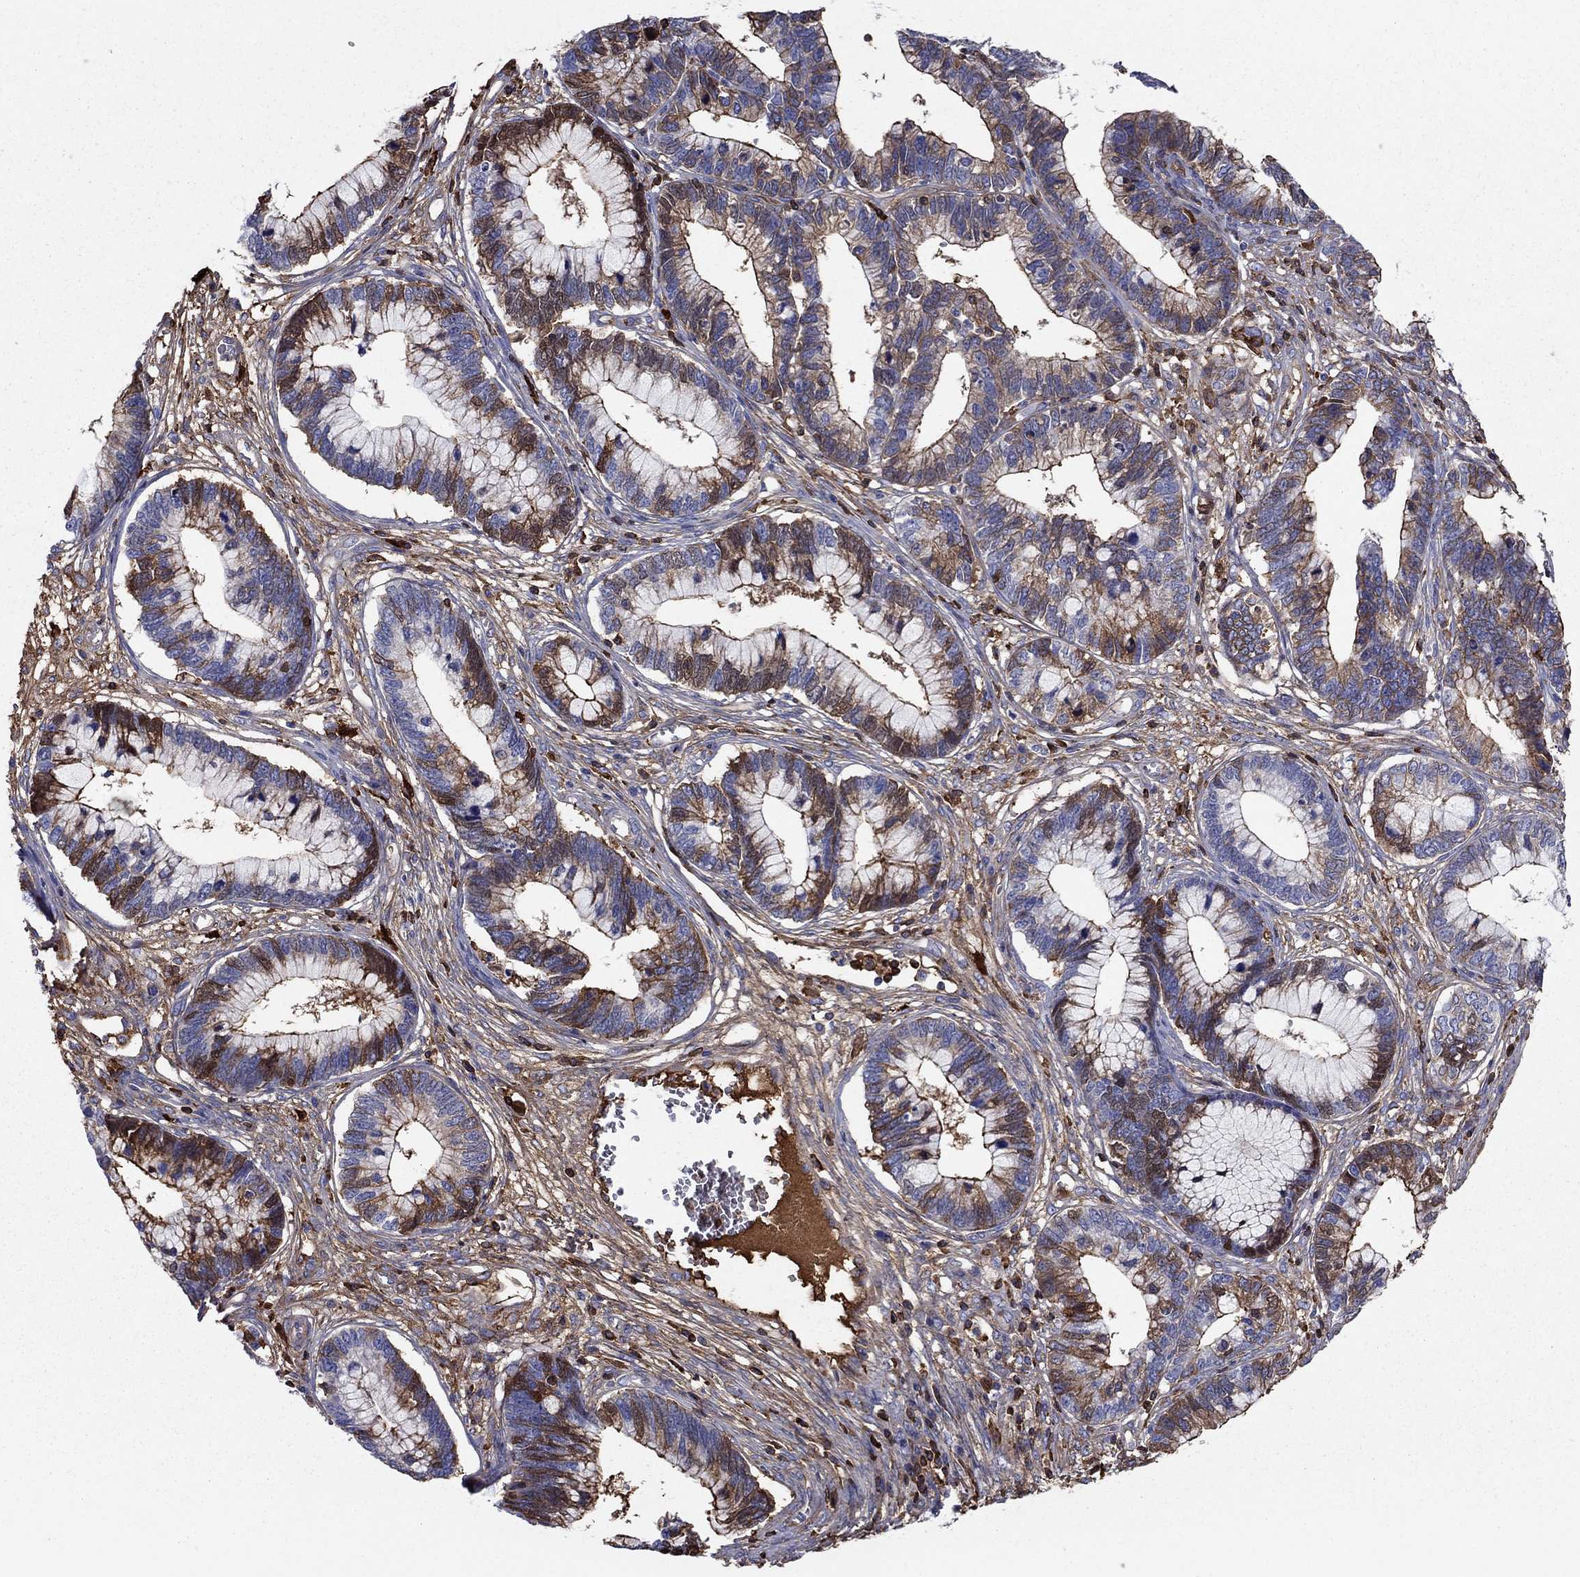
{"staining": {"intensity": "strong", "quantity": "25%-75%", "location": "cytoplasmic/membranous"}, "tissue": "cervical cancer", "cell_type": "Tumor cells", "image_type": "cancer", "snomed": [{"axis": "morphology", "description": "Adenocarcinoma, NOS"}, {"axis": "topography", "description": "Cervix"}], "caption": "Human cervical cancer stained with a brown dye demonstrates strong cytoplasmic/membranous positive staining in approximately 25%-75% of tumor cells.", "gene": "HPX", "patient": {"sex": "female", "age": 44}}